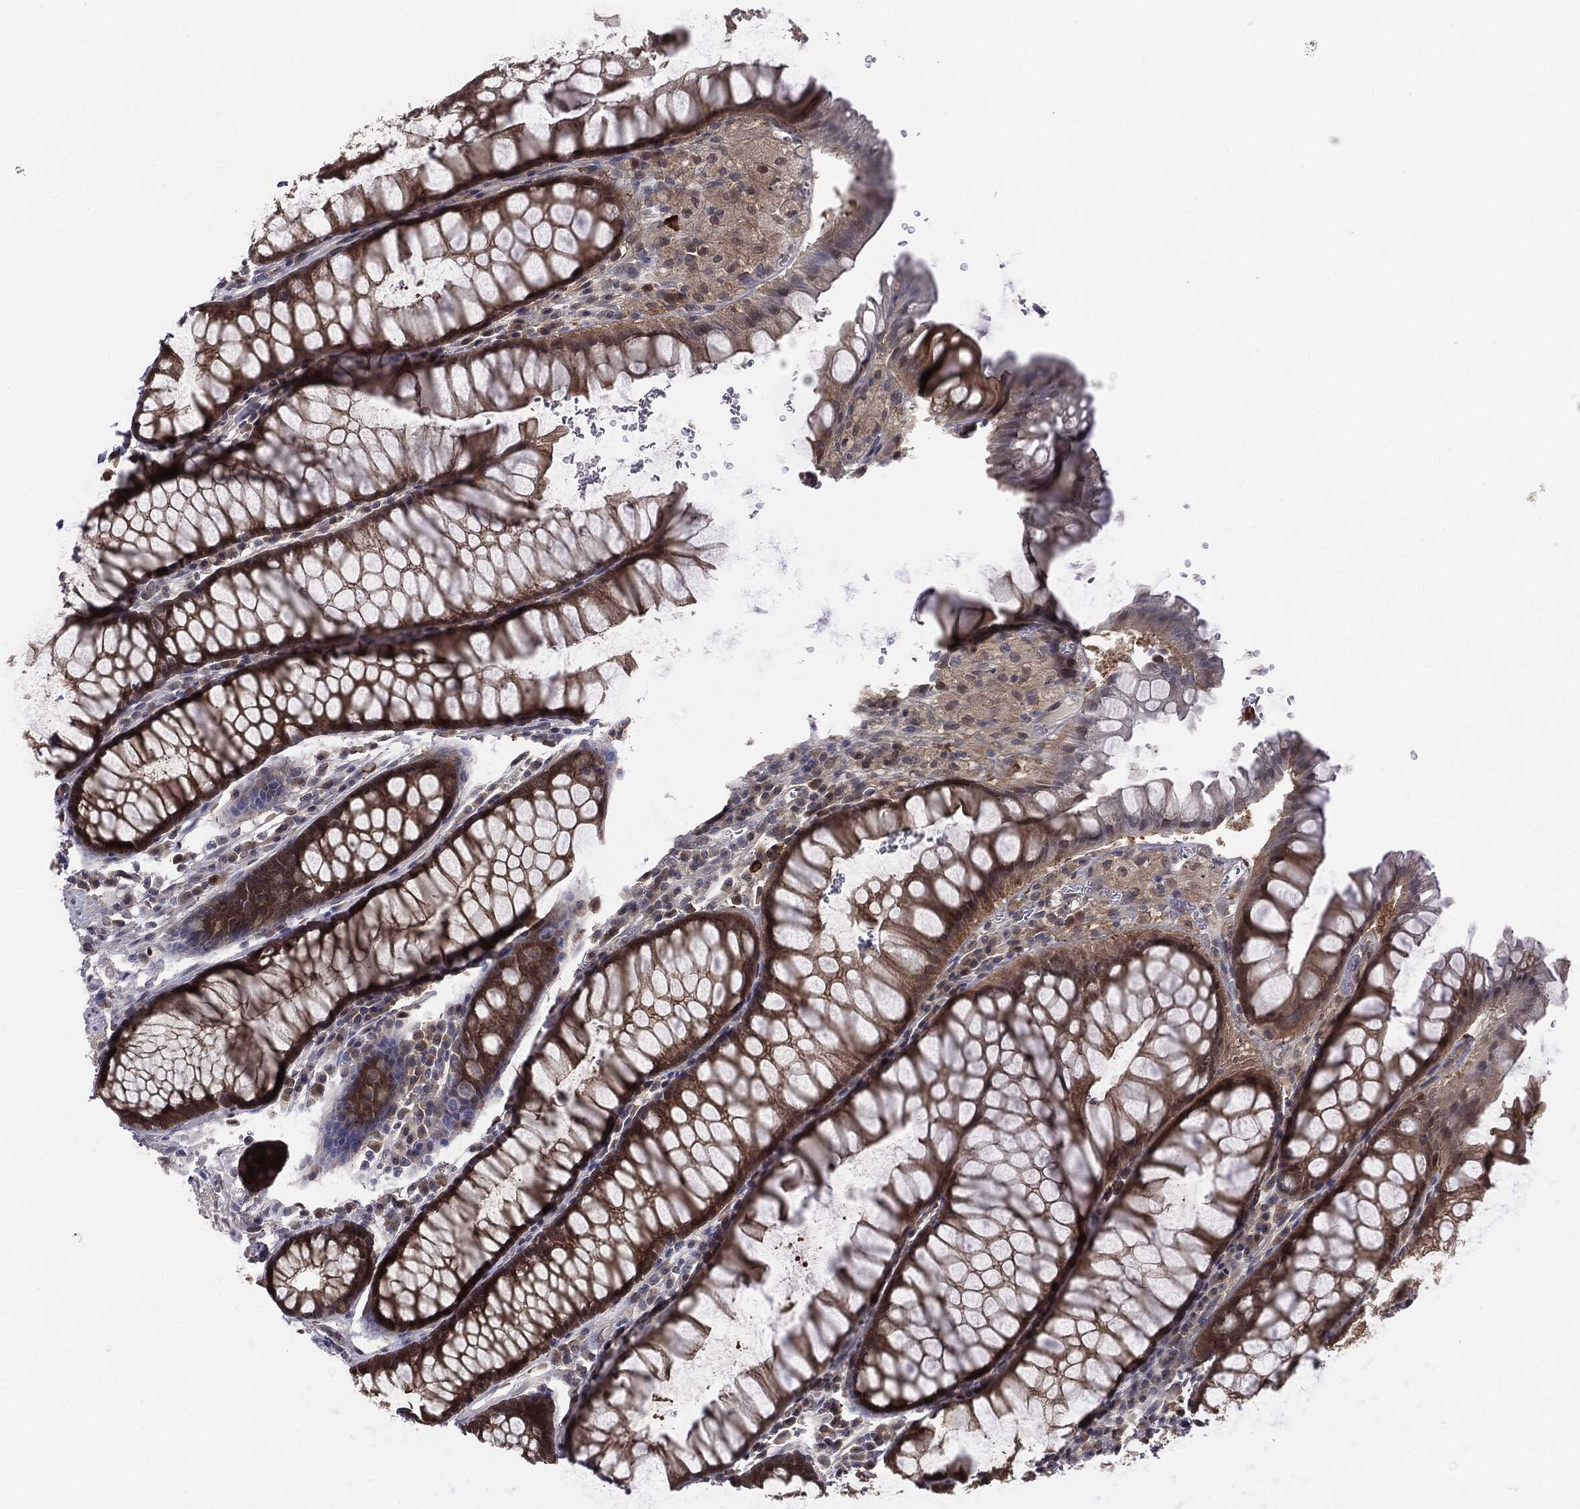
{"staining": {"intensity": "moderate", "quantity": ">75%", "location": "cytoplasmic/membranous"}, "tissue": "rectum", "cell_type": "Glandular cells", "image_type": "normal", "snomed": [{"axis": "morphology", "description": "Normal tissue, NOS"}, {"axis": "topography", "description": "Rectum"}], "caption": "Human rectum stained with a protein marker reveals moderate staining in glandular cells.", "gene": "KRT7", "patient": {"sex": "female", "age": 68}}